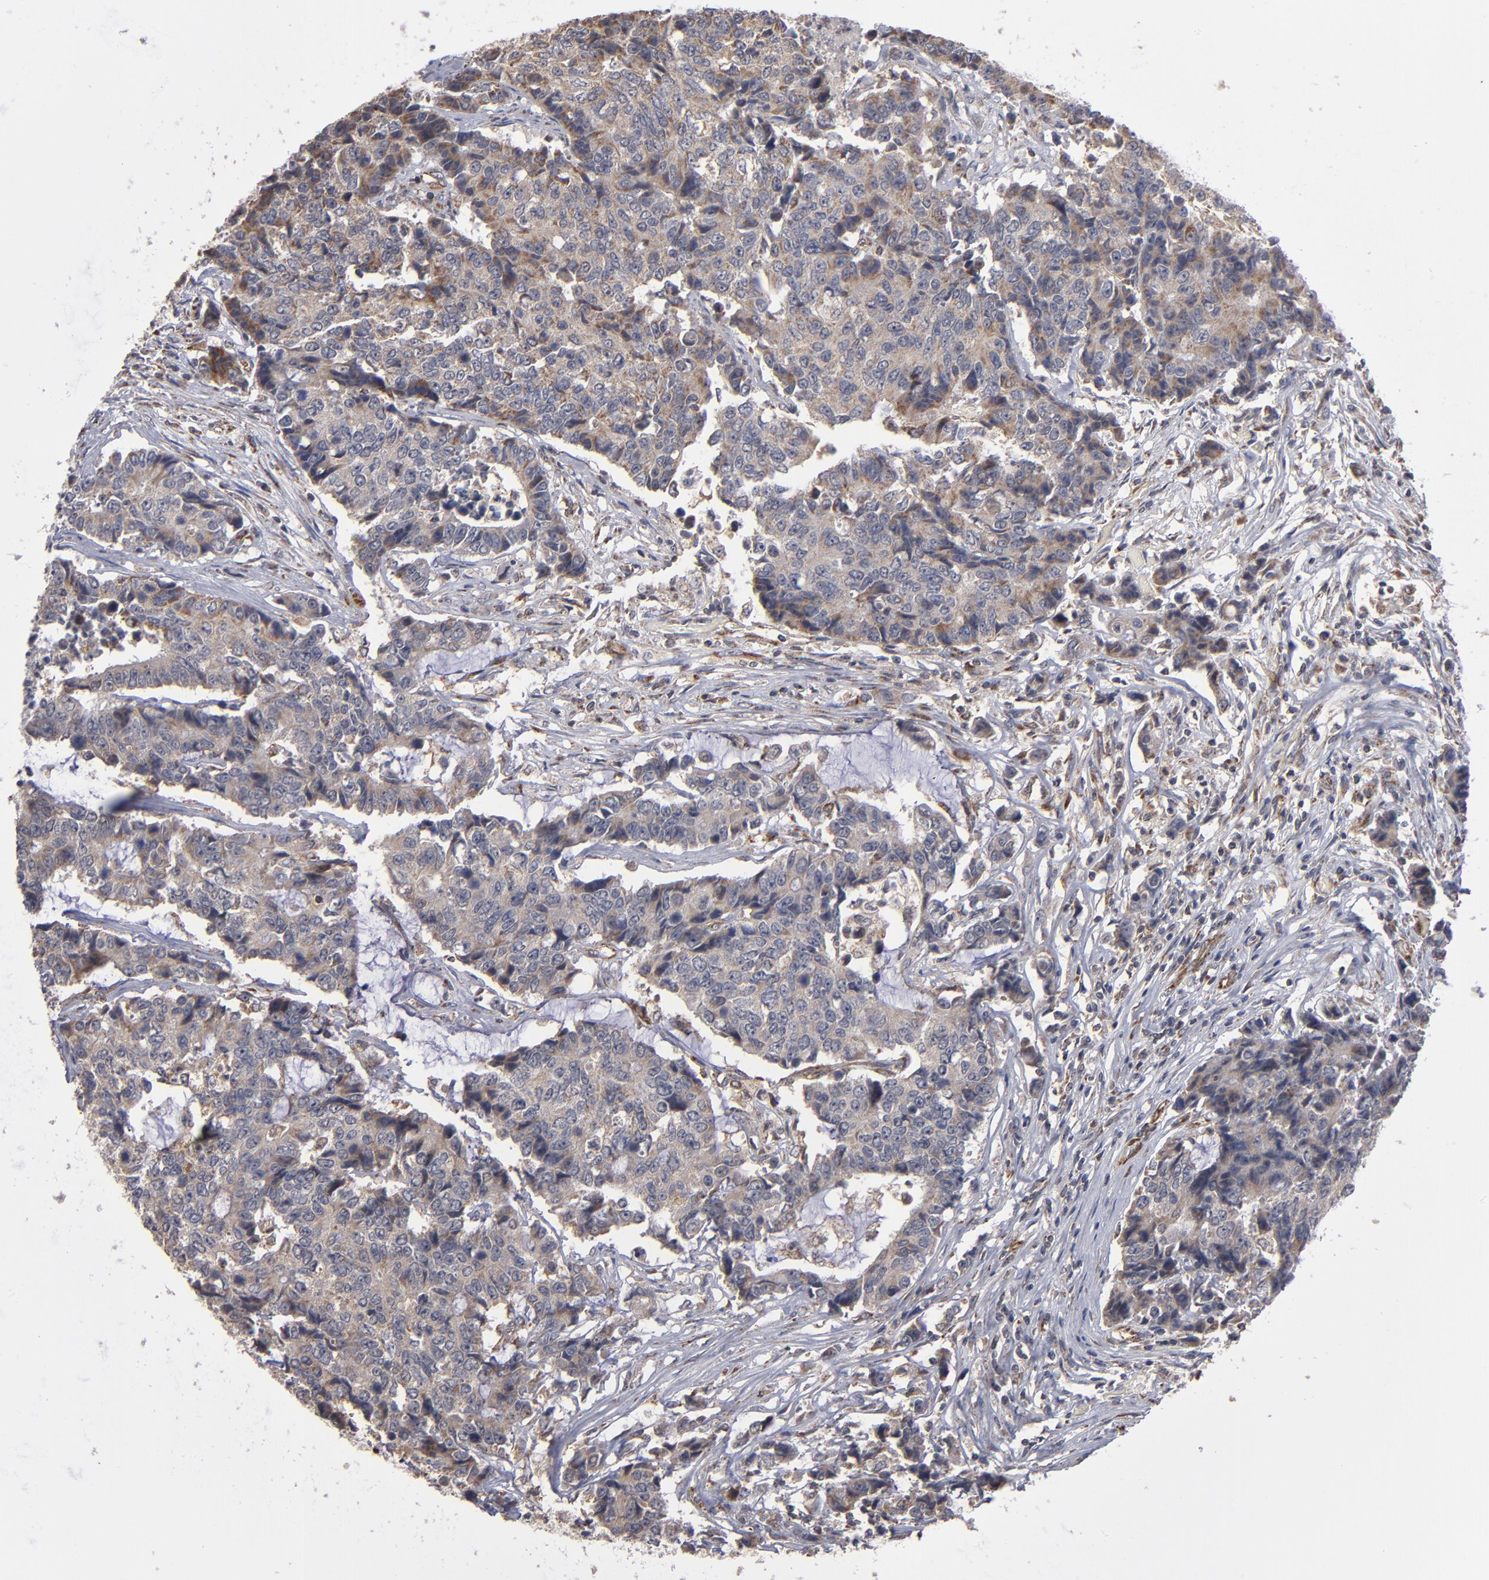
{"staining": {"intensity": "moderate", "quantity": ">75%", "location": "cytoplasmic/membranous"}, "tissue": "colorectal cancer", "cell_type": "Tumor cells", "image_type": "cancer", "snomed": [{"axis": "morphology", "description": "Adenocarcinoma, NOS"}, {"axis": "topography", "description": "Colon"}], "caption": "Adenocarcinoma (colorectal) stained with immunohistochemistry reveals moderate cytoplasmic/membranous positivity in approximately >75% of tumor cells. Using DAB (3,3'-diaminobenzidine) (brown) and hematoxylin (blue) stains, captured at high magnification using brightfield microscopy.", "gene": "MIPOL1", "patient": {"sex": "female", "age": 86}}